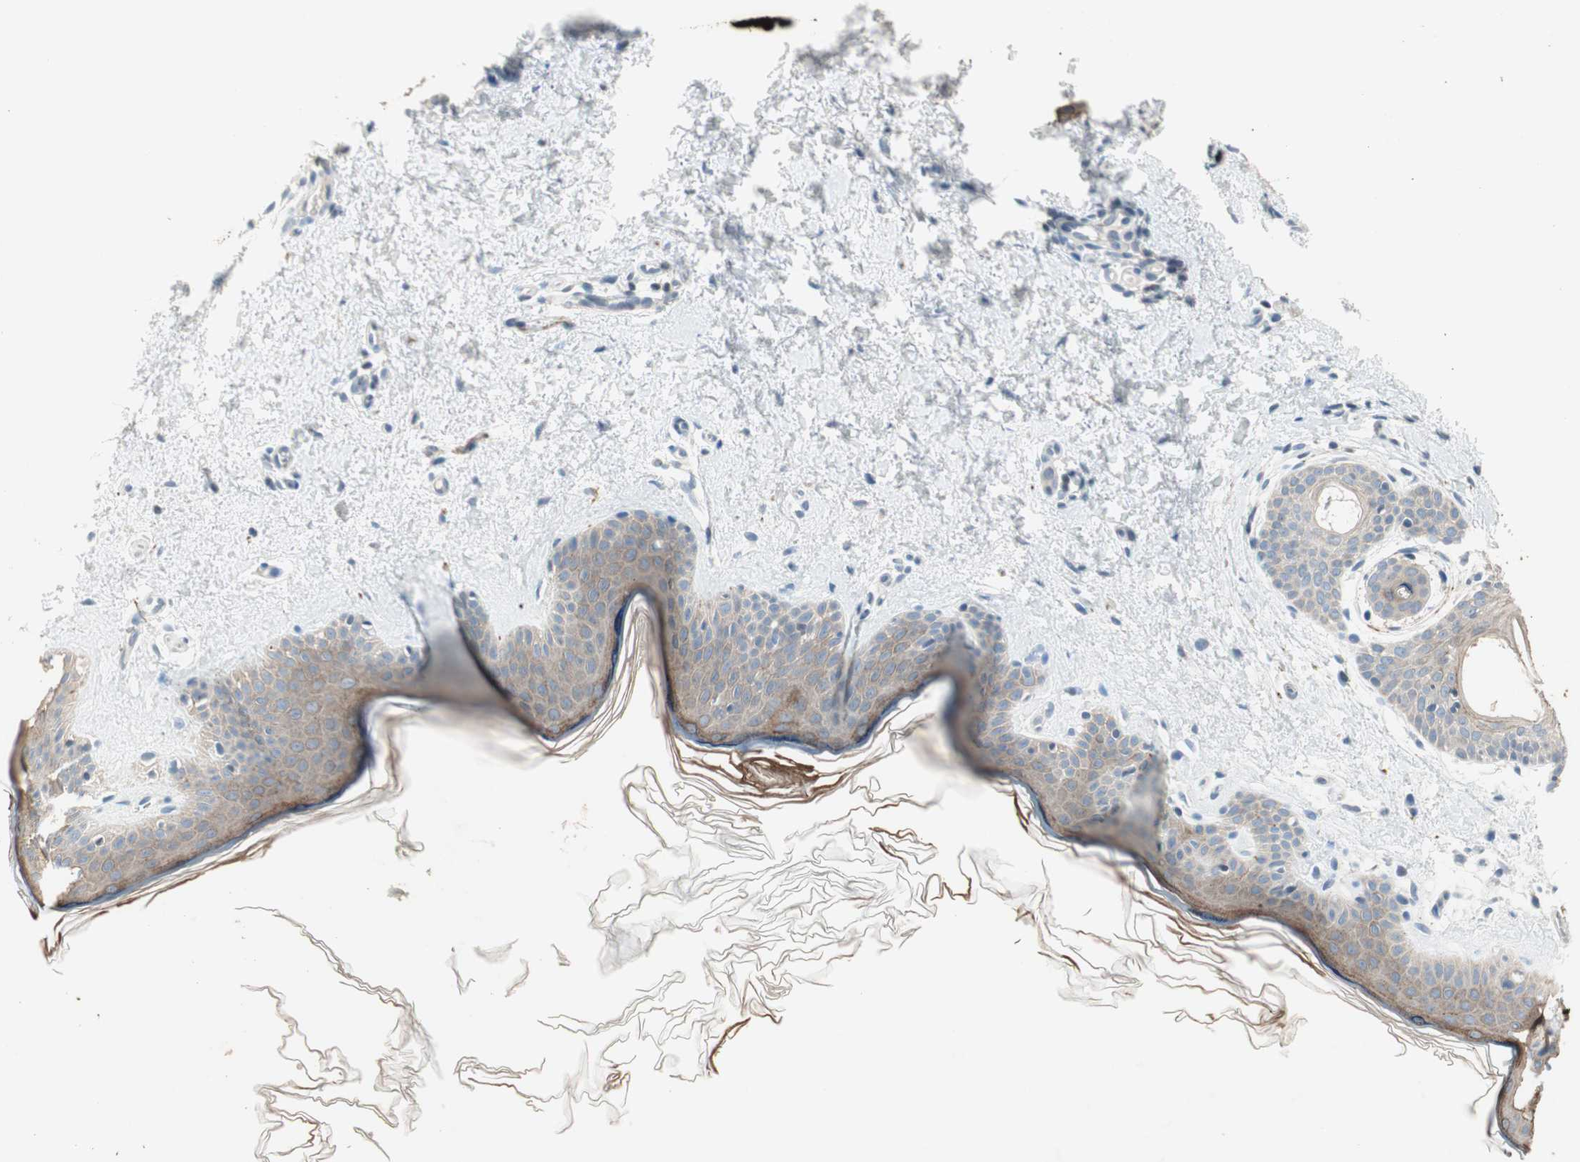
{"staining": {"intensity": "negative", "quantity": "none", "location": "none"}, "tissue": "skin", "cell_type": "Fibroblasts", "image_type": "normal", "snomed": [{"axis": "morphology", "description": "Normal tissue, NOS"}, {"axis": "topography", "description": "Skin"}], "caption": "Immunohistochemistry image of normal skin stained for a protein (brown), which reveals no positivity in fibroblasts. (DAB immunohistochemistry visualized using brightfield microscopy, high magnification).", "gene": "GNAO1", "patient": {"sex": "female", "age": 56}}